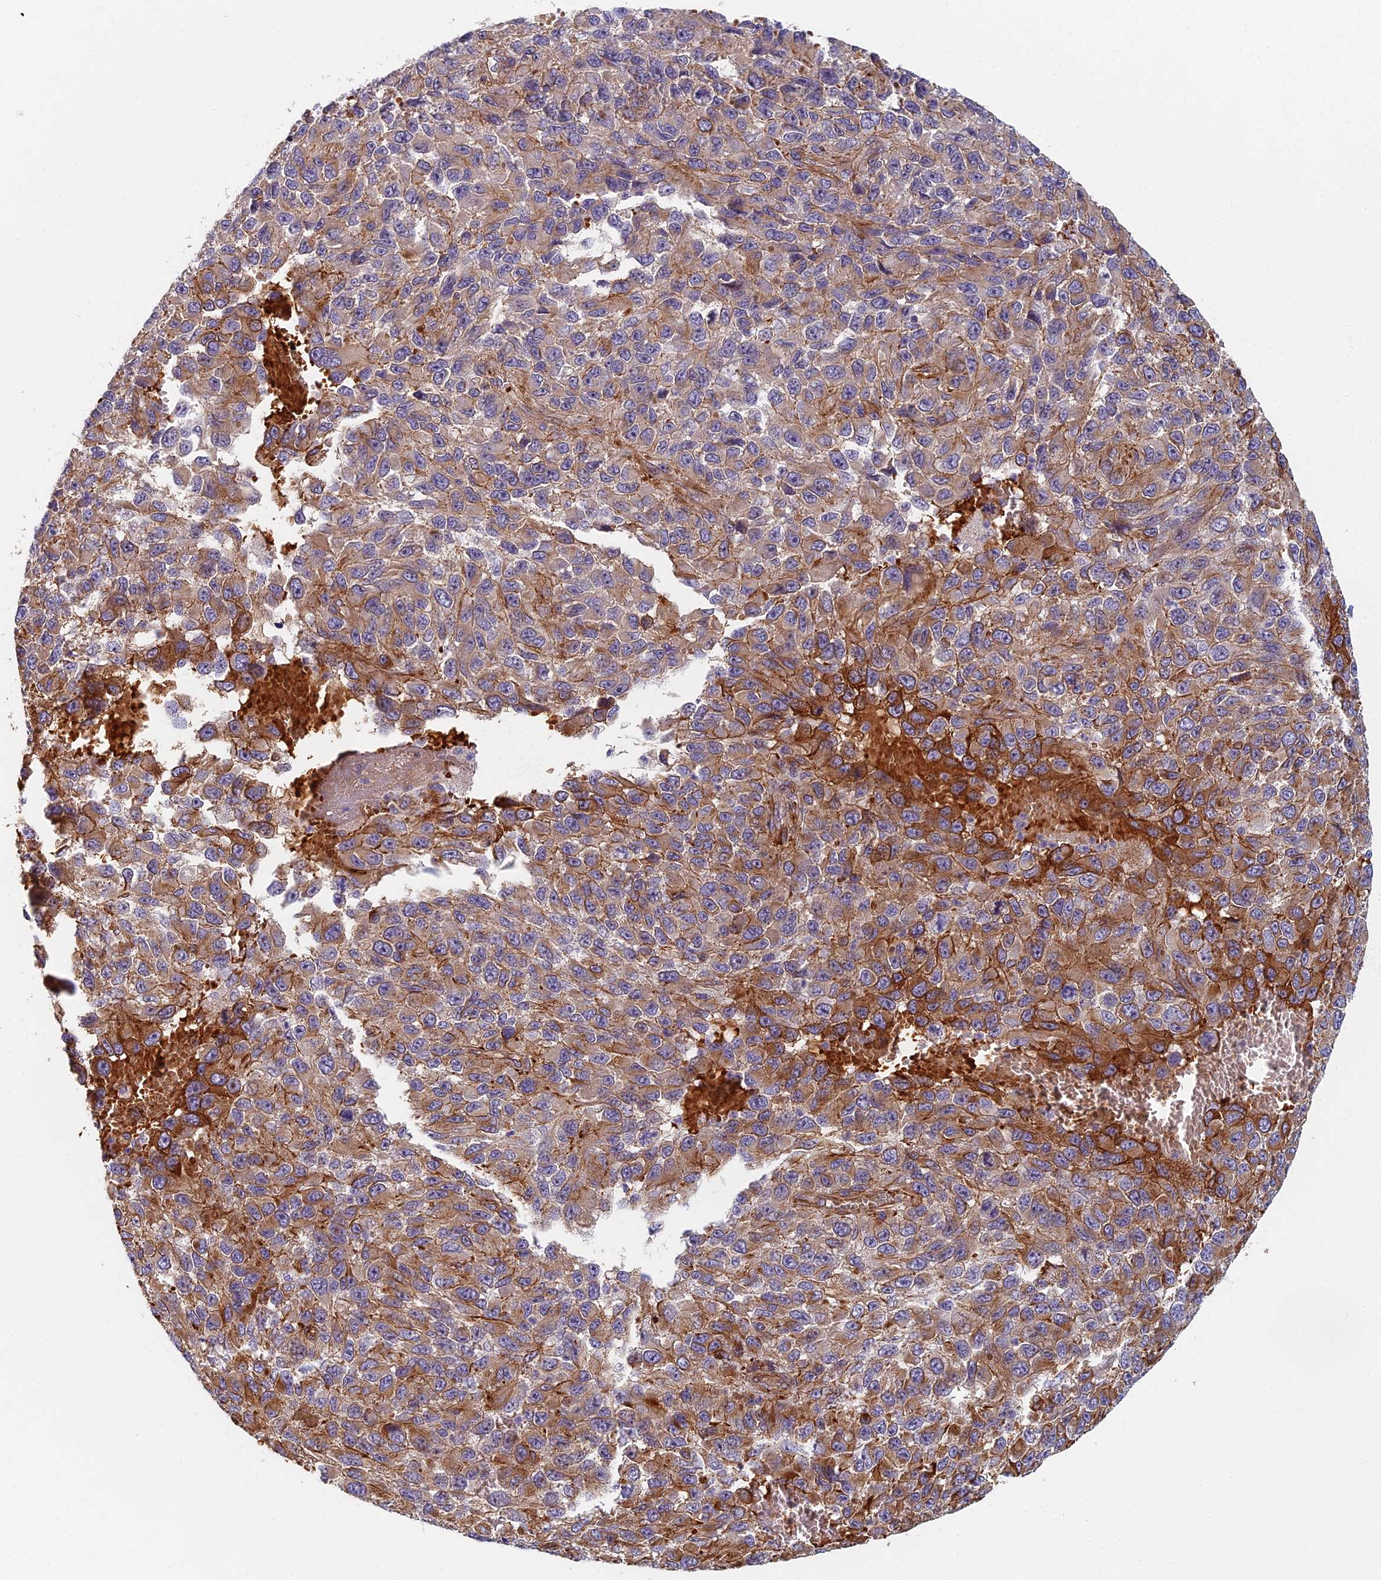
{"staining": {"intensity": "strong", "quantity": "<25%", "location": "cytoplasmic/membranous"}, "tissue": "melanoma", "cell_type": "Tumor cells", "image_type": "cancer", "snomed": [{"axis": "morphology", "description": "Normal tissue, NOS"}, {"axis": "morphology", "description": "Malignant melanoma, NOS"}, {"axis": "topography", "description": "Skin"}], "caption": "Strong cytoplasmic/membranous expression is identified in approximately <25% of tumor cells in melanoma.", "gene": "ABCB10", "patient": {"sex": "female", "age": 96}}